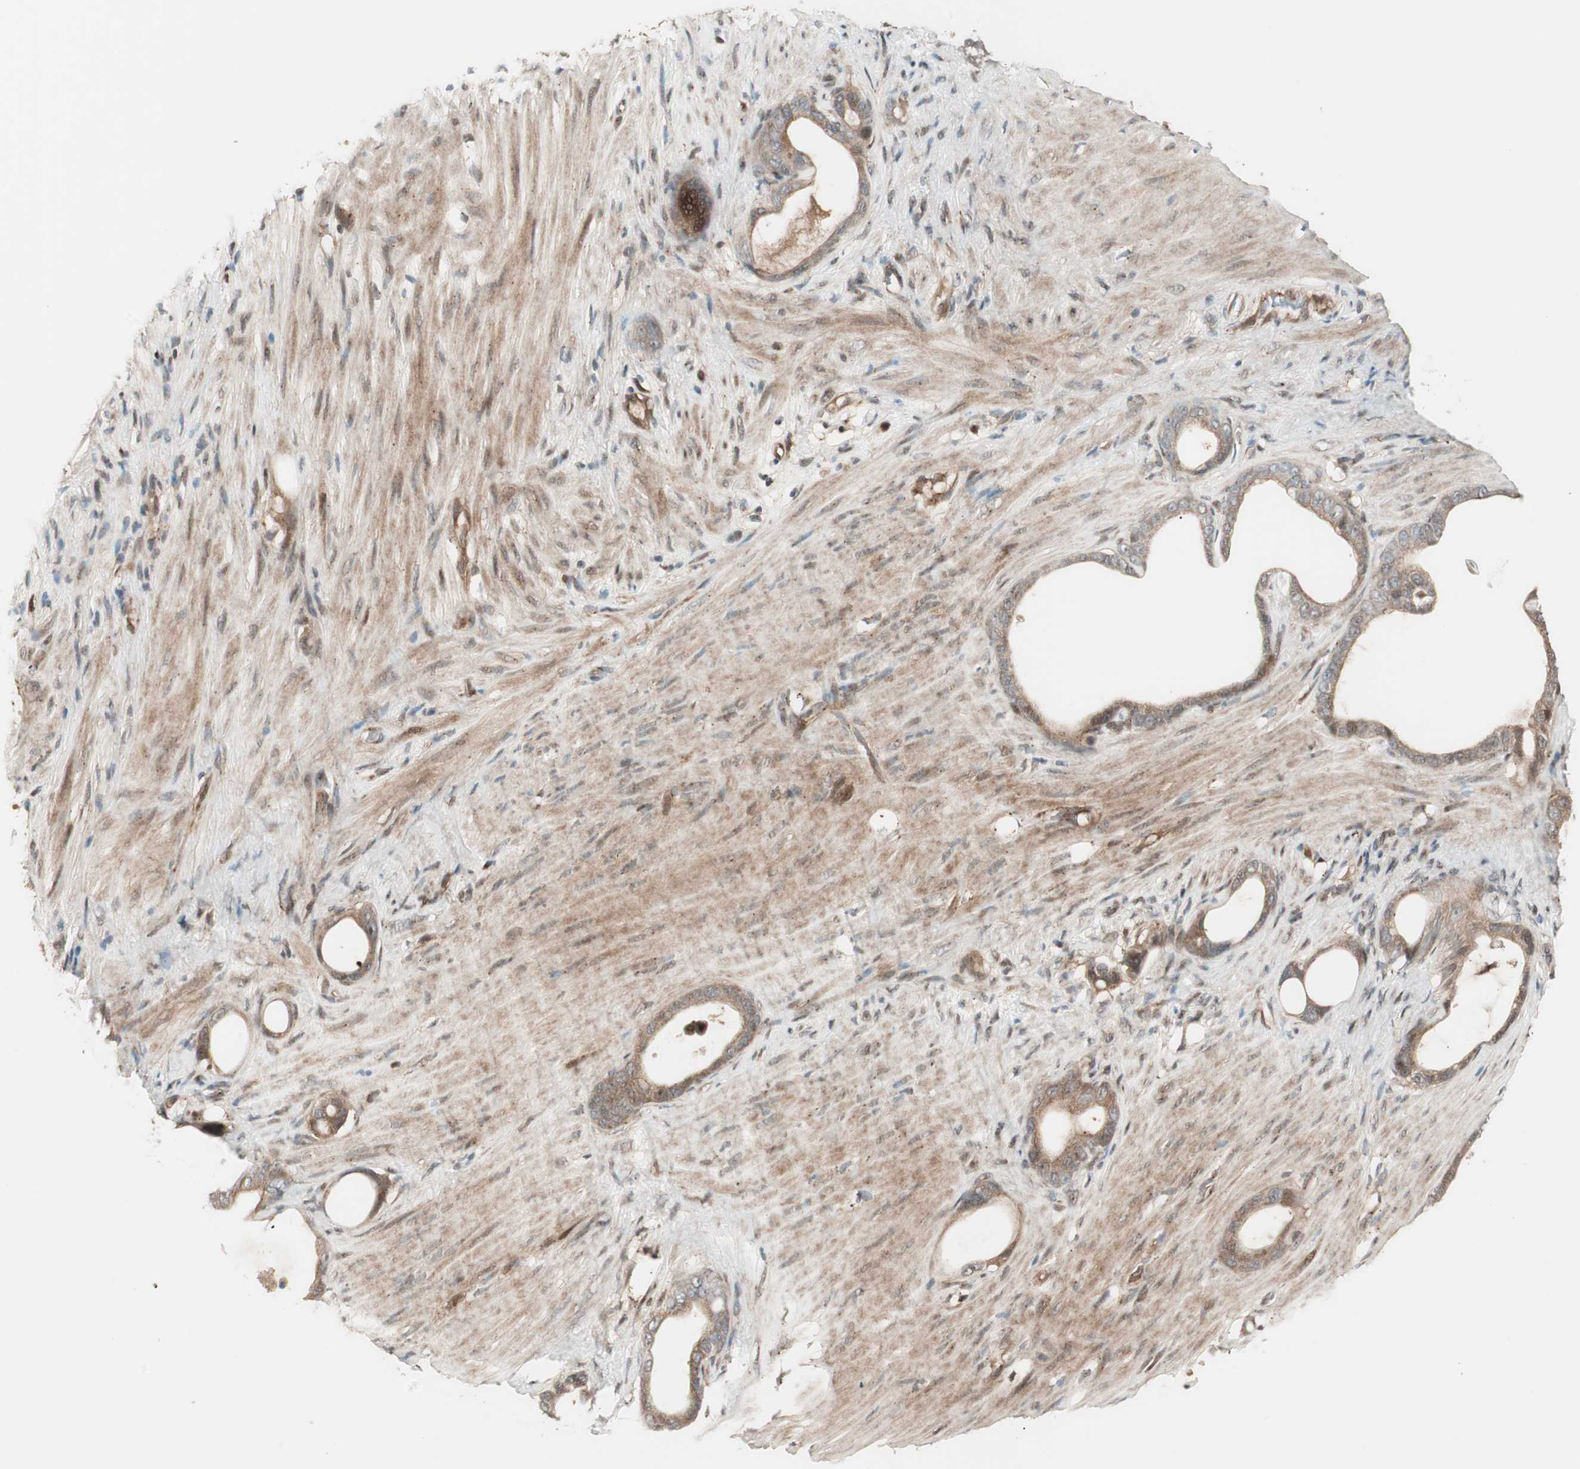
{"staining": {"intensity": "moderate", "quantity": ">75%", "location": "cytoplasmic/membranous"}, "tissue": "stomach cancer", "cell_type": "Tumor cells", "image_type": "cancer", "snomed": [{"axis": "morphology", "description": "Adenocarcinoma, NOS"}, {"axis": "topography", "description": "Stomach"}], "caption": "Stomach cancer (adenocarcinoma) stained with a brown dye displays moderate cytoplasmic/membranous positive expression in approximately >75% of tumor cells.", "gene": "PRKG2", "patient": {"sex": "female", "age": 75}}